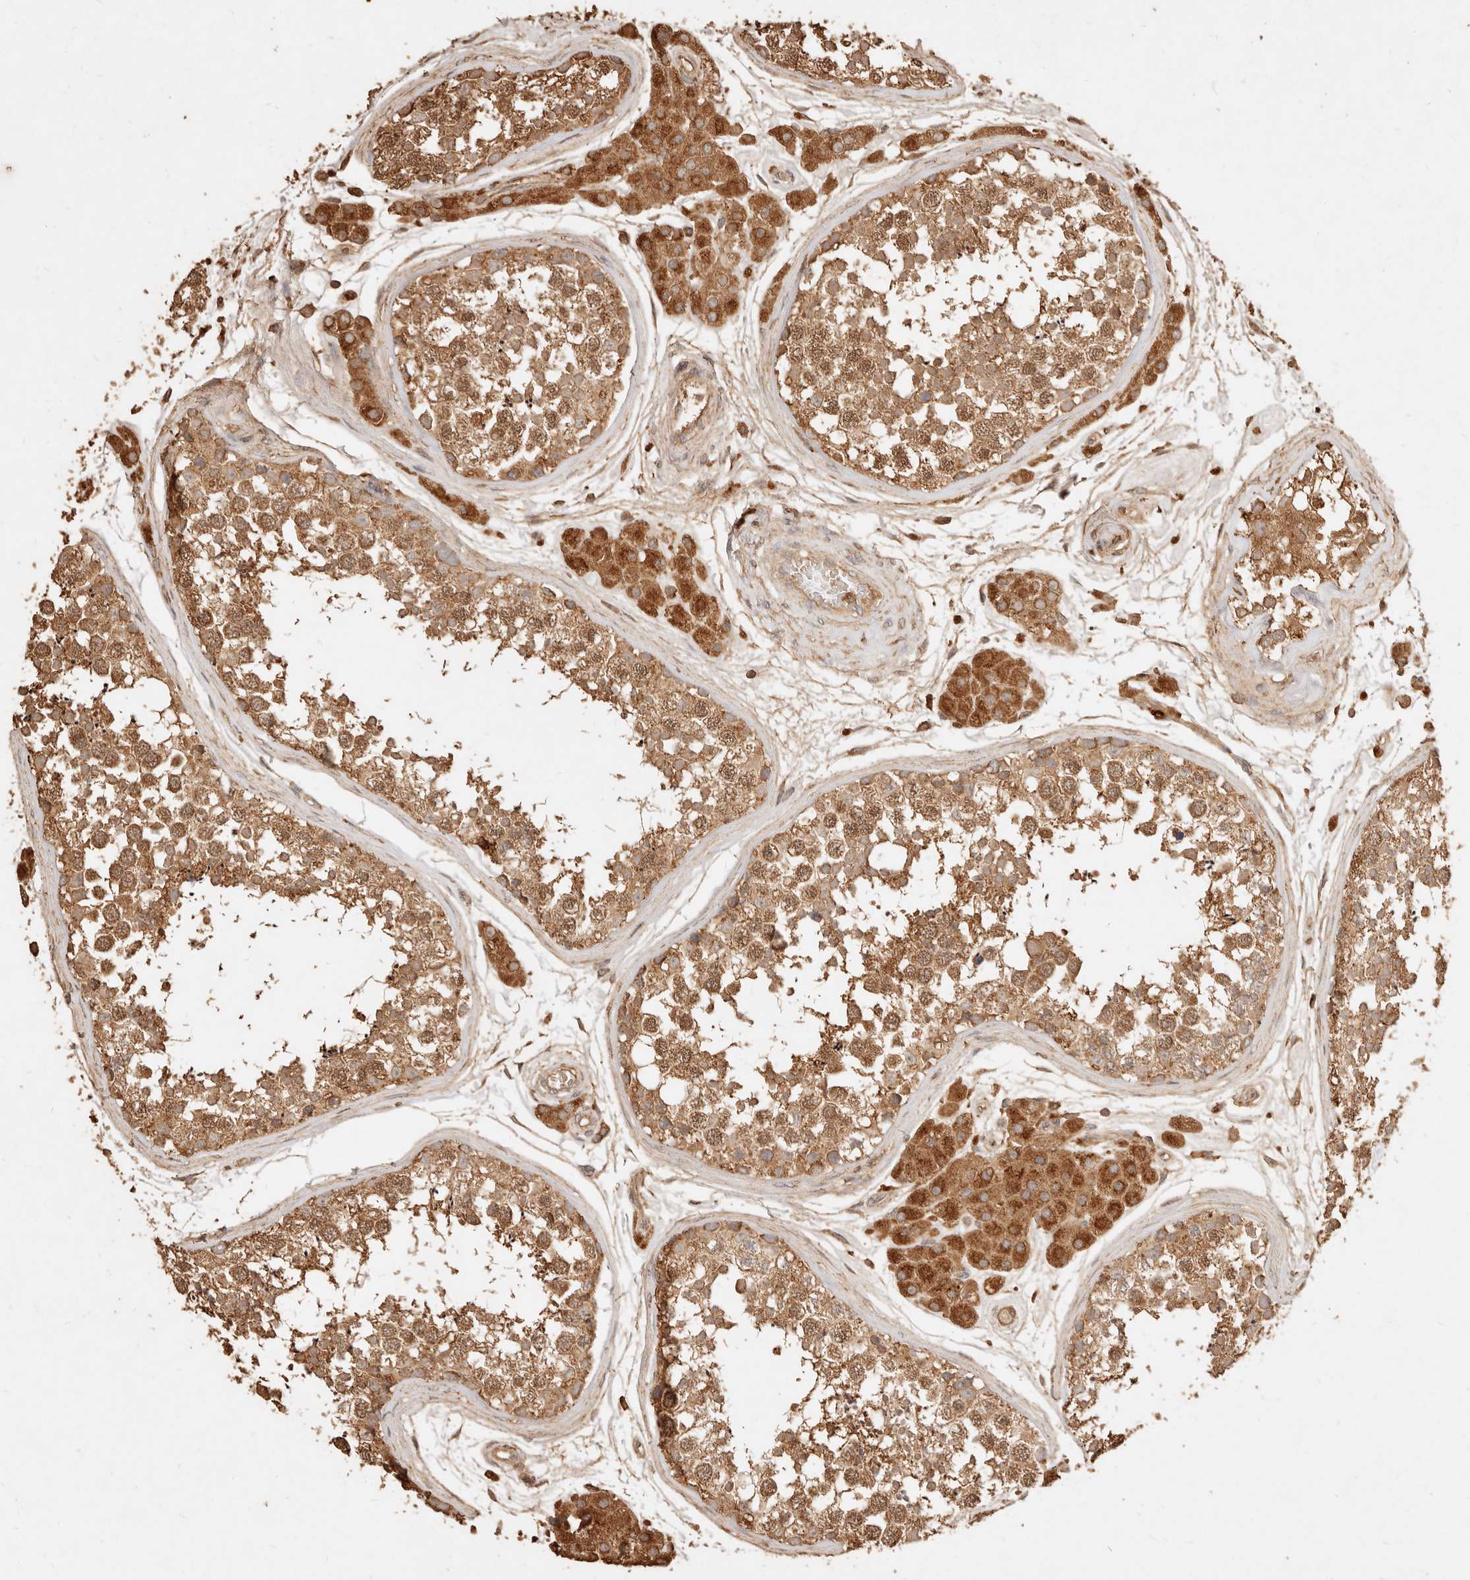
{"staining": {"intensity": "moderate", "quantity": ">75%", "location": "cytoplasmic/membranous"}, "tissue": "testis", "cell_type": "Cells in seminiferous ducts", "image_type": "normal", "snomed": [{"axis": "morphology", "description": "Normal tissue, NOS"}, {"axis": "topography", "description": "Testis"}], "caption": "Immunohistochemical staining of normal human testis displays medium levels of moderate cytoplasmic/membranous staining in approximately >75% of cells in seminiferous ducts.", "gene": "FAM180B", "patient": {"sex": "male", "age": 56}}